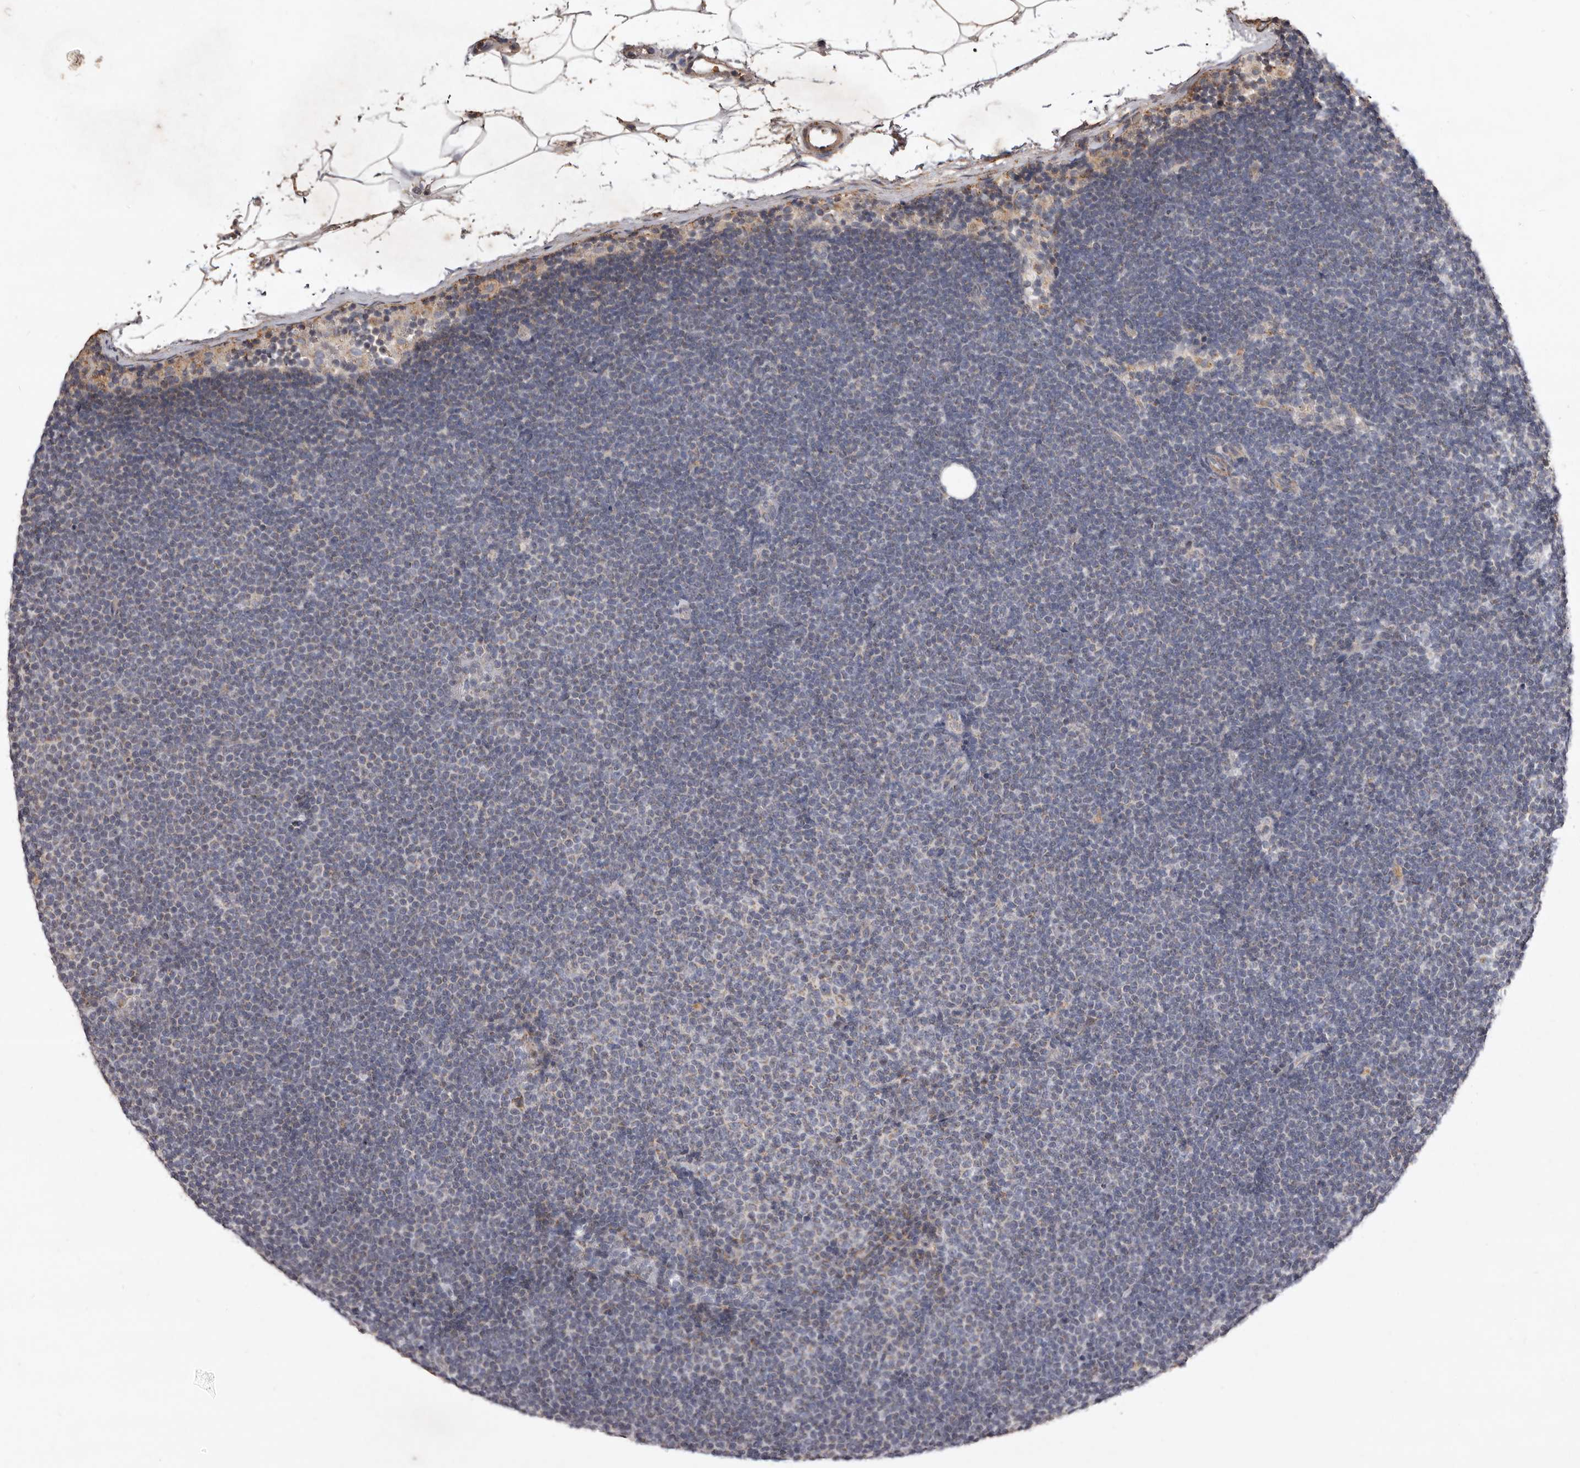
{"staining": {"intensity": "negative", "quantity": "none", "location": "none"}, "tissue": "lymphoma", "cell_type": "Tumor cells", "image_type": "cancer", "snomed": [{"axis": "morphology", "description": "Malignant lymphoma, non-Hodgkin's type, Low grade"}, {"axis": "topography", "description": "Lymph node"}], "caption": "The histopathology image displays no significant staining in tumor cells of lymphoma. Nuclei are stained in blue.", "gene": "CXCL14", "patient": {"sex": "female", "age": 53}}